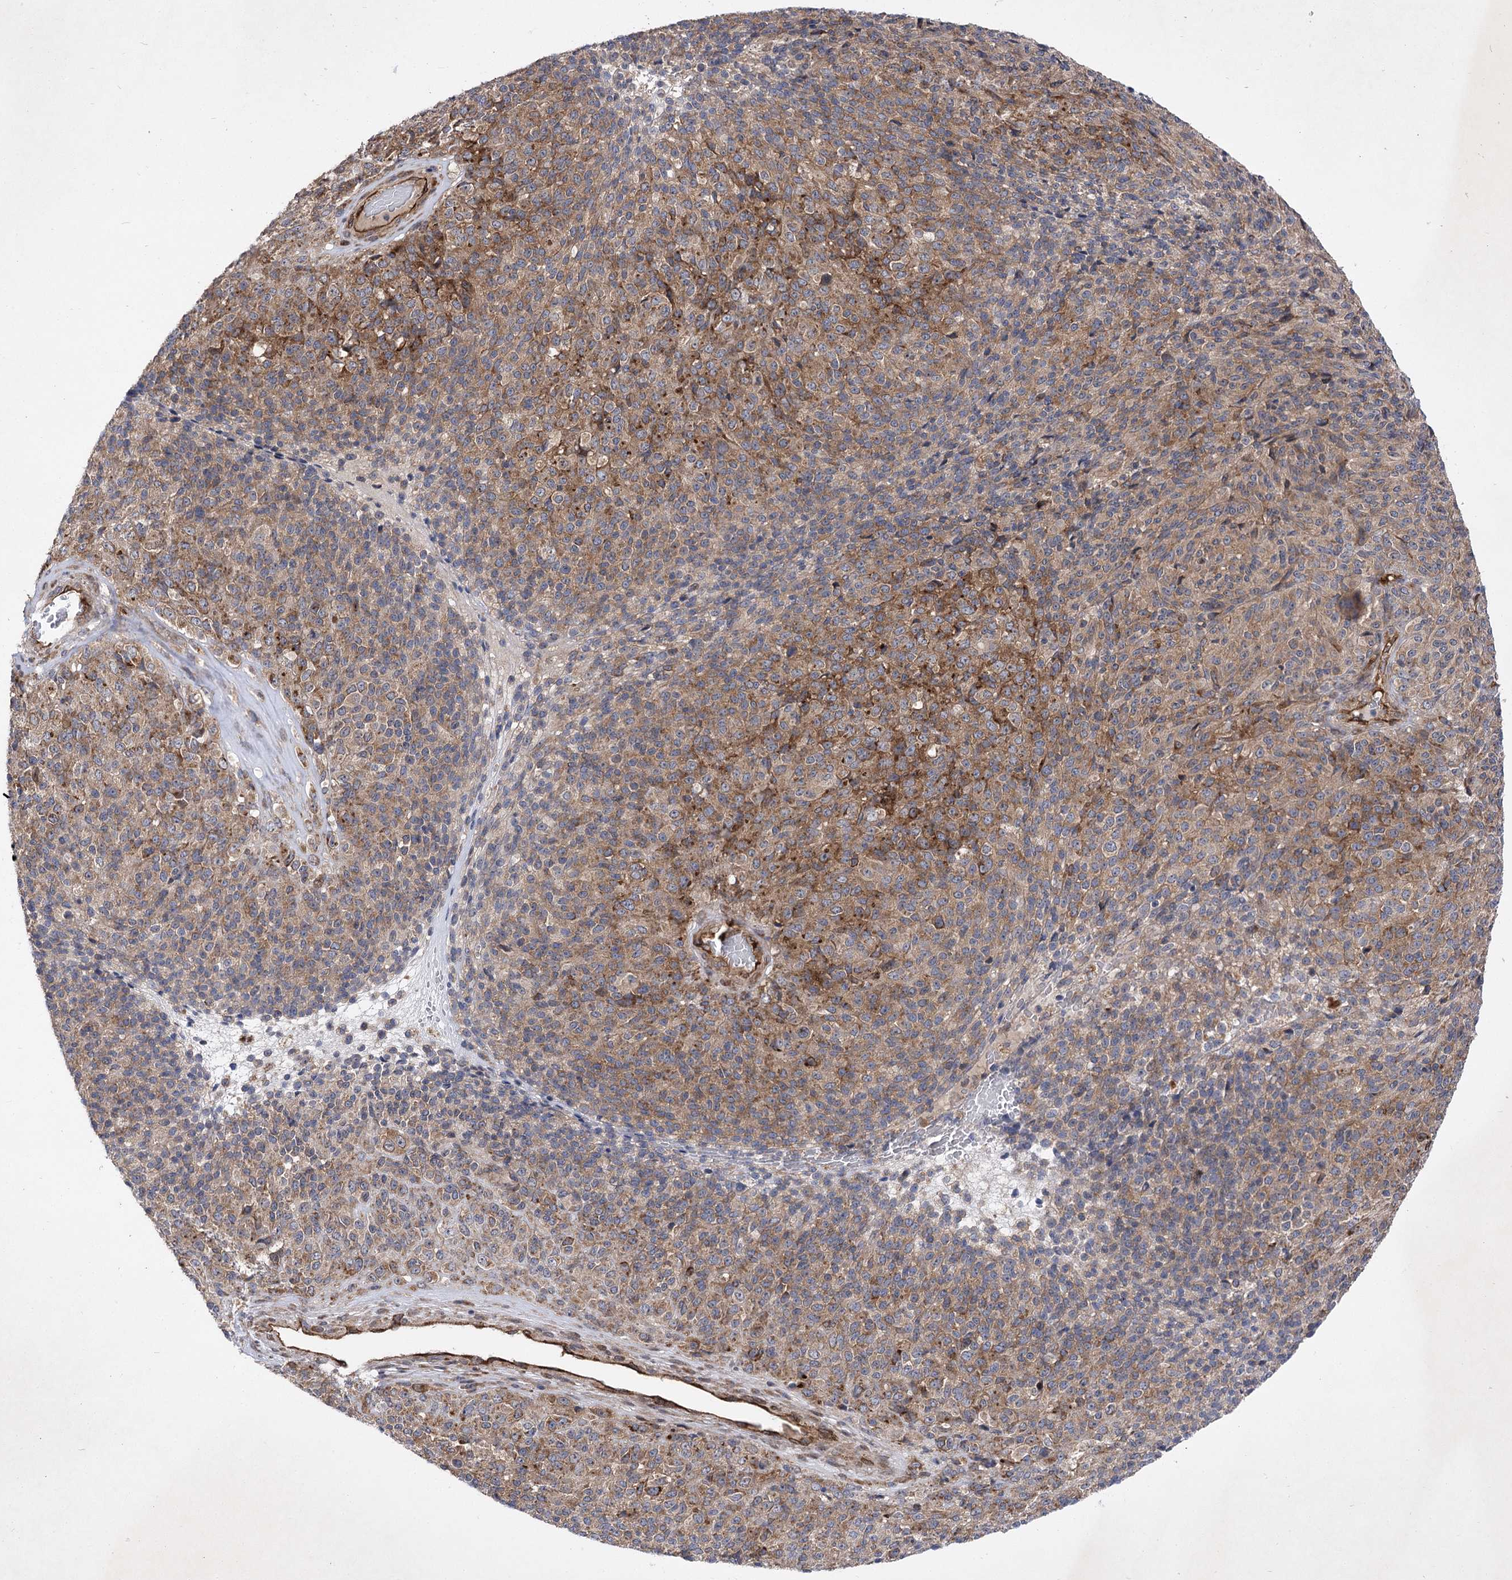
{"staining": {"intensity": "moderate", "quantity": "25%-75%", "location": "cytoplasmic/membranous"}, "tissue": "melanoma", "cell_type": "Tumor cells", "image_type": "cancer", "snomed": [{"axis": "morphology", "description": "Malignant melanoma, Metastatic site"}, {"axis": "topography", "description": "Brain"}], "caption": "Immunohistochemistry (IHC) (DAB) staining of malignant melanoma (metastatic site) reveals moderate cytoplasmic/membranous protein positivity in approximately 25%-75% of tumor cells. The protein of interest is stained brown, and the nuclei are stained in blue (DAB (3,3'-diaminobenzidine) IHC with brightfield microscopy, high magnification).", "gene": "ARHGAP31", "patient": {"sex": "female", "age": 56}}